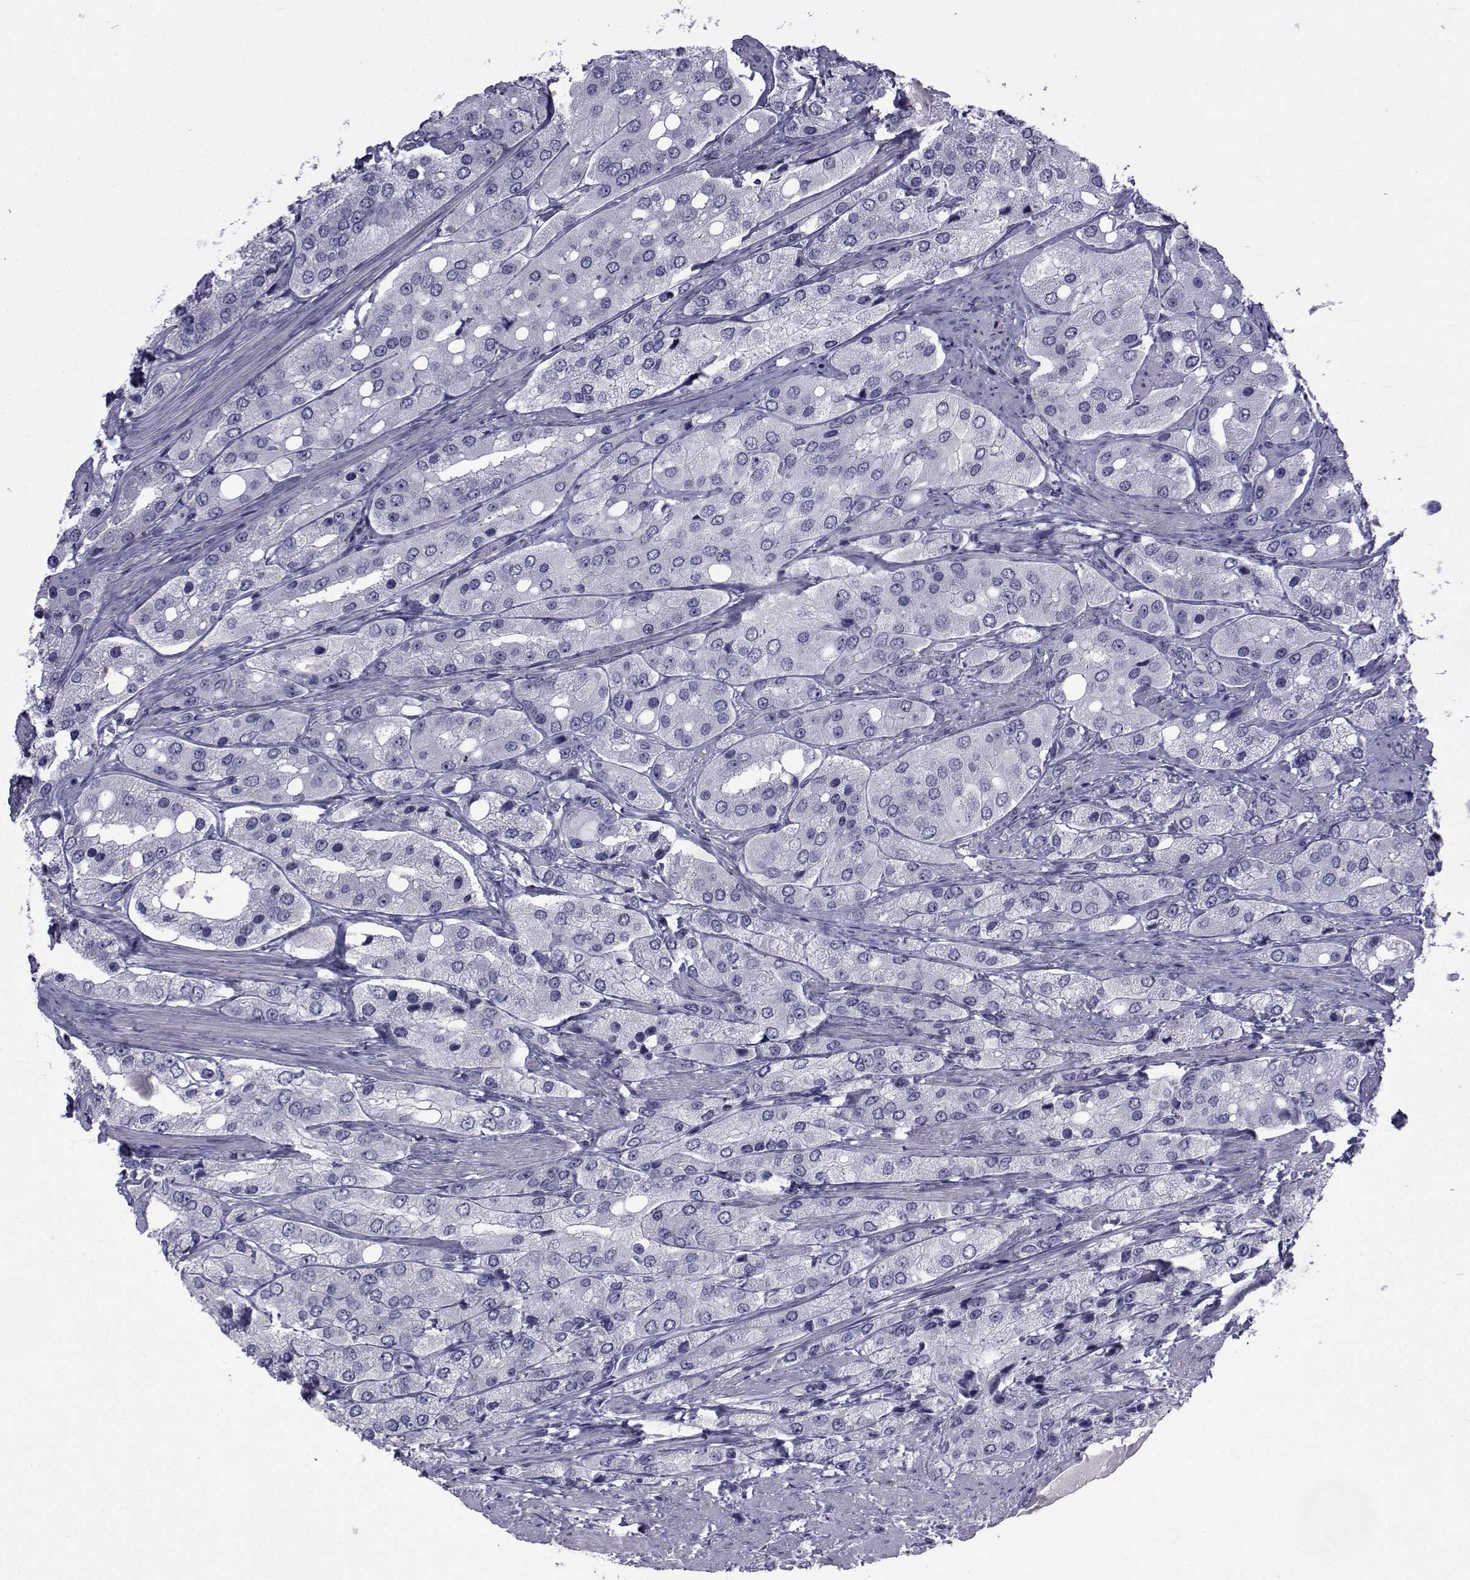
{"staining": {"intensity": "weak", "quantity": "<25%", "location": "cytoplasmic/membranous"}, "tissue": "prostate cancer", "cell_type": "Tumor cells", "image_type": "cancer", "snomed": [{"axis": "morphology", "description": "Adenocarcinoma, Low grade"}, {"axis": "topography", "description": "Prostate"}], "caption": "Immunohistochemical staining of human adenocarcinoma (low-grade) (prostate) reveals no significant expression in tumor cells.", "gene": "PDE6H", "patient": {"sex": "male", "age": 69}}